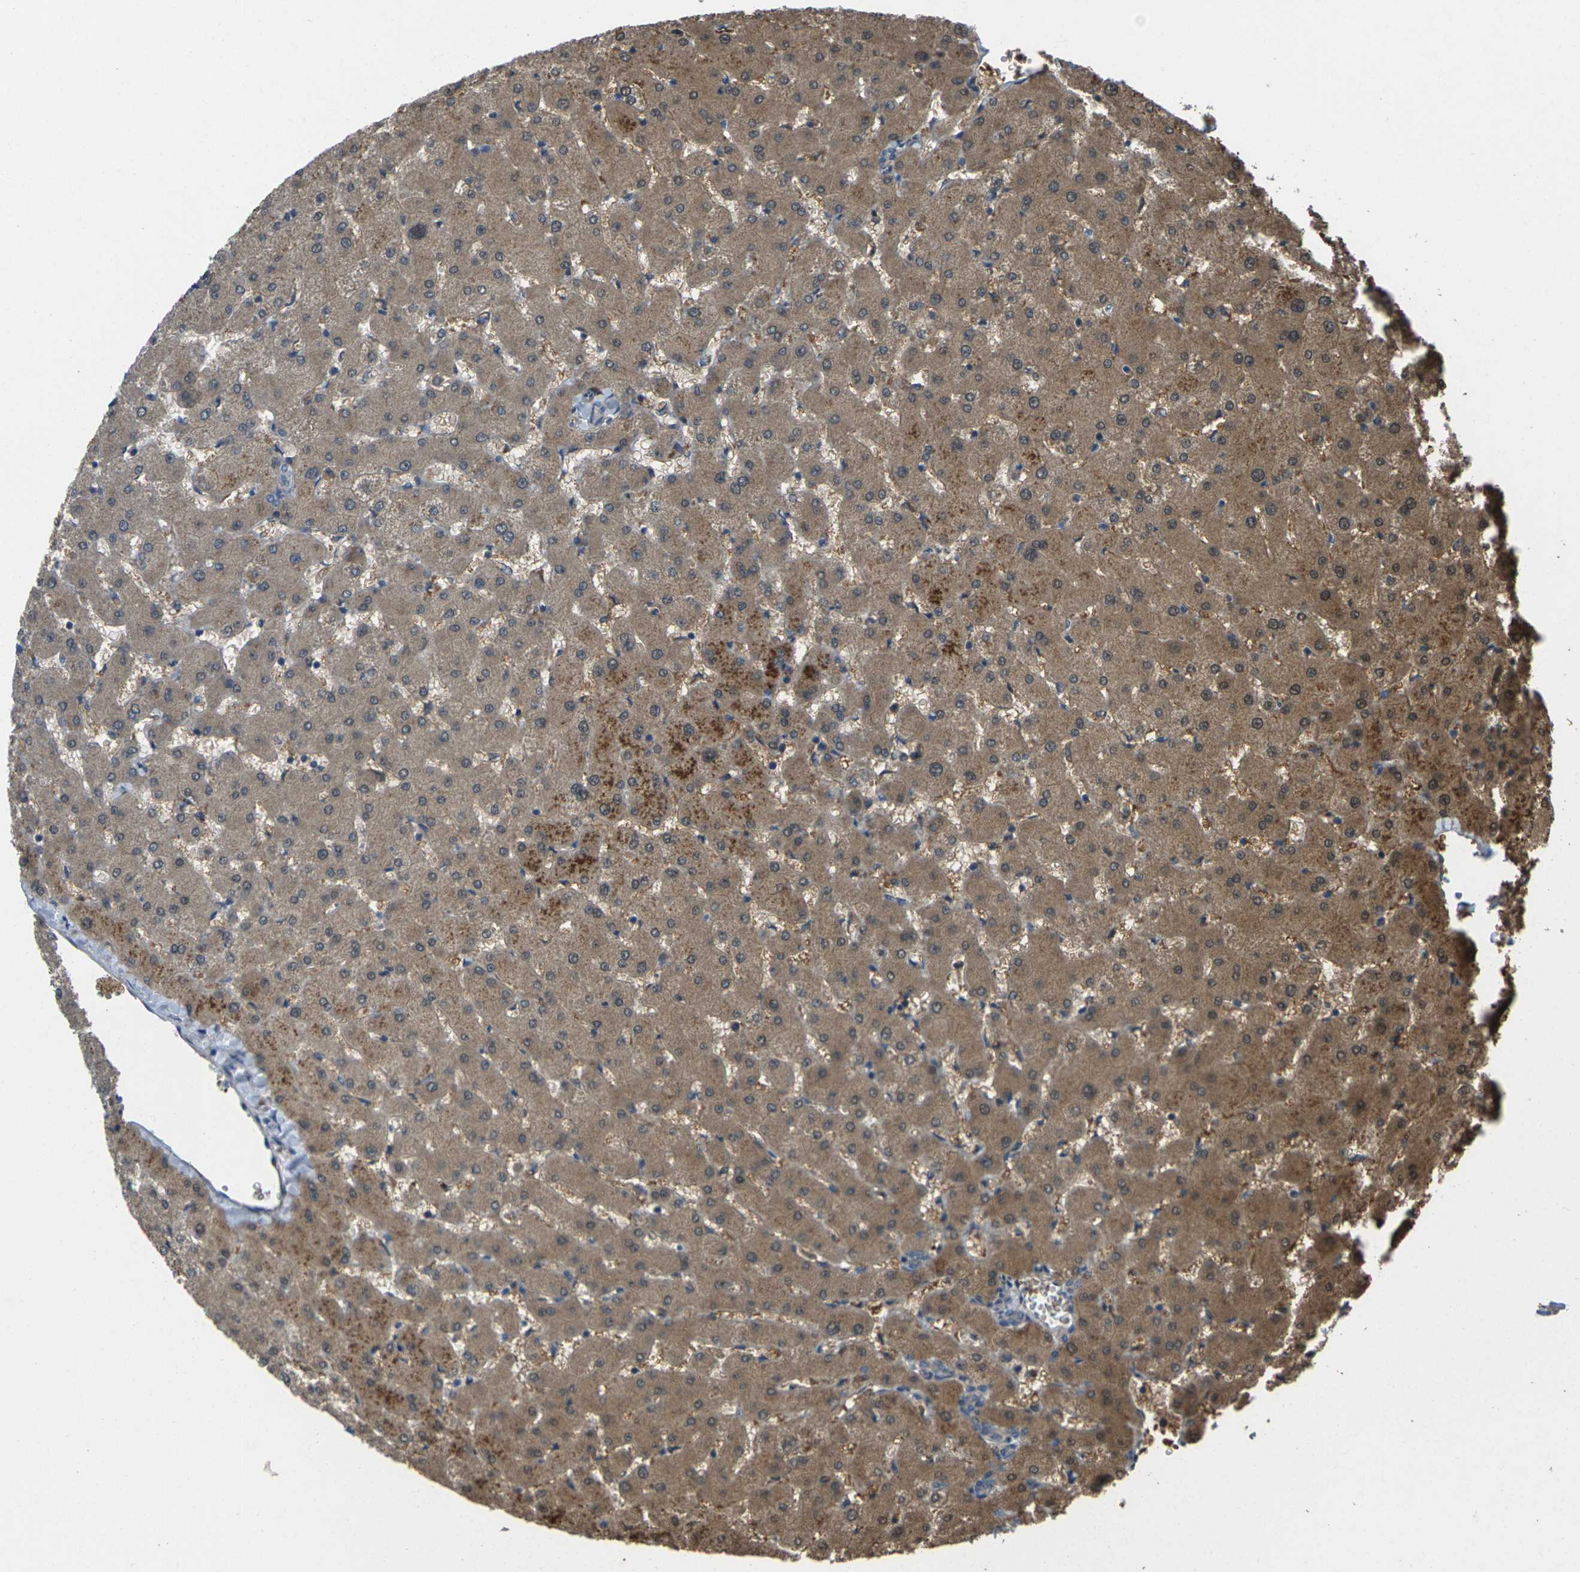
{"staining": {"intensity": "negative", "quantity": "none", "location": "none"}, "tissue": "liver", "cell_type": "Cholangiocytes", "image_type": "normal", "snomed": [{"axis": "morphology", "description": "Normal tissue, NOS"}, {"axis": "topography", "description": "Liver"}], "caption": "The photomicrograph reveals no significant expression in cholangiocytes of liver.", "gene": "EDNRA", "patient": {"sex": "female", "age": 63}}